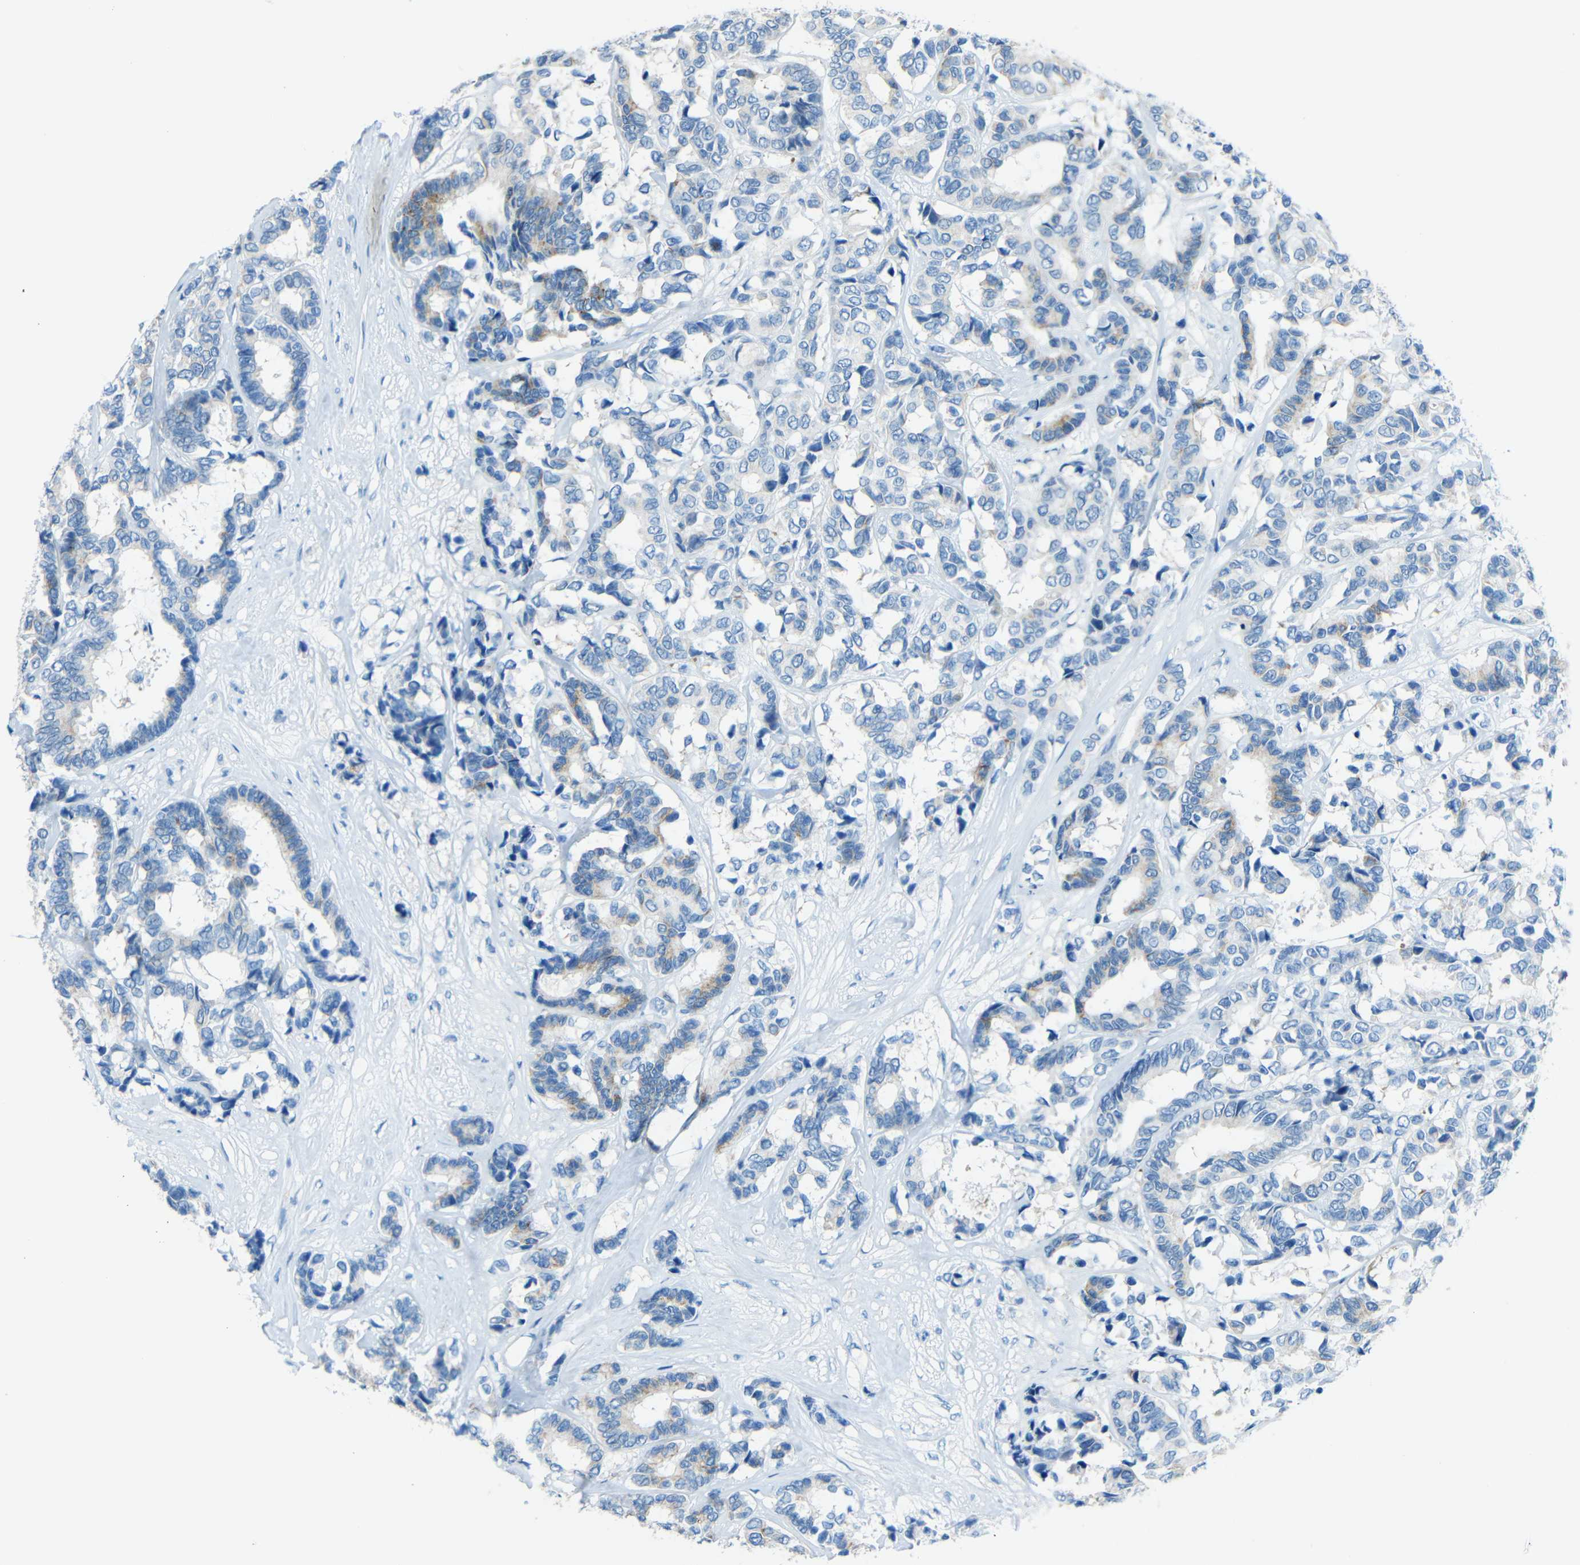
{"staining": {"intensity": "weak", "quantity": "<25%", "location": "cytoplasmic/membranous"}, "tissue": "breast cancer", "cell_type": "Tumor cells", "image_type": "cancer", "snomed": [{"axis": "morphology", "description": "Duct carcinoma"}, {"axis": "topography", "description": "Breast"}], "caption": "There is no significant expression in tumor cells of breast intraductal carcinoma.", "gene": "TUBB4B", "patient": {"sex": "female", "age": 87}}